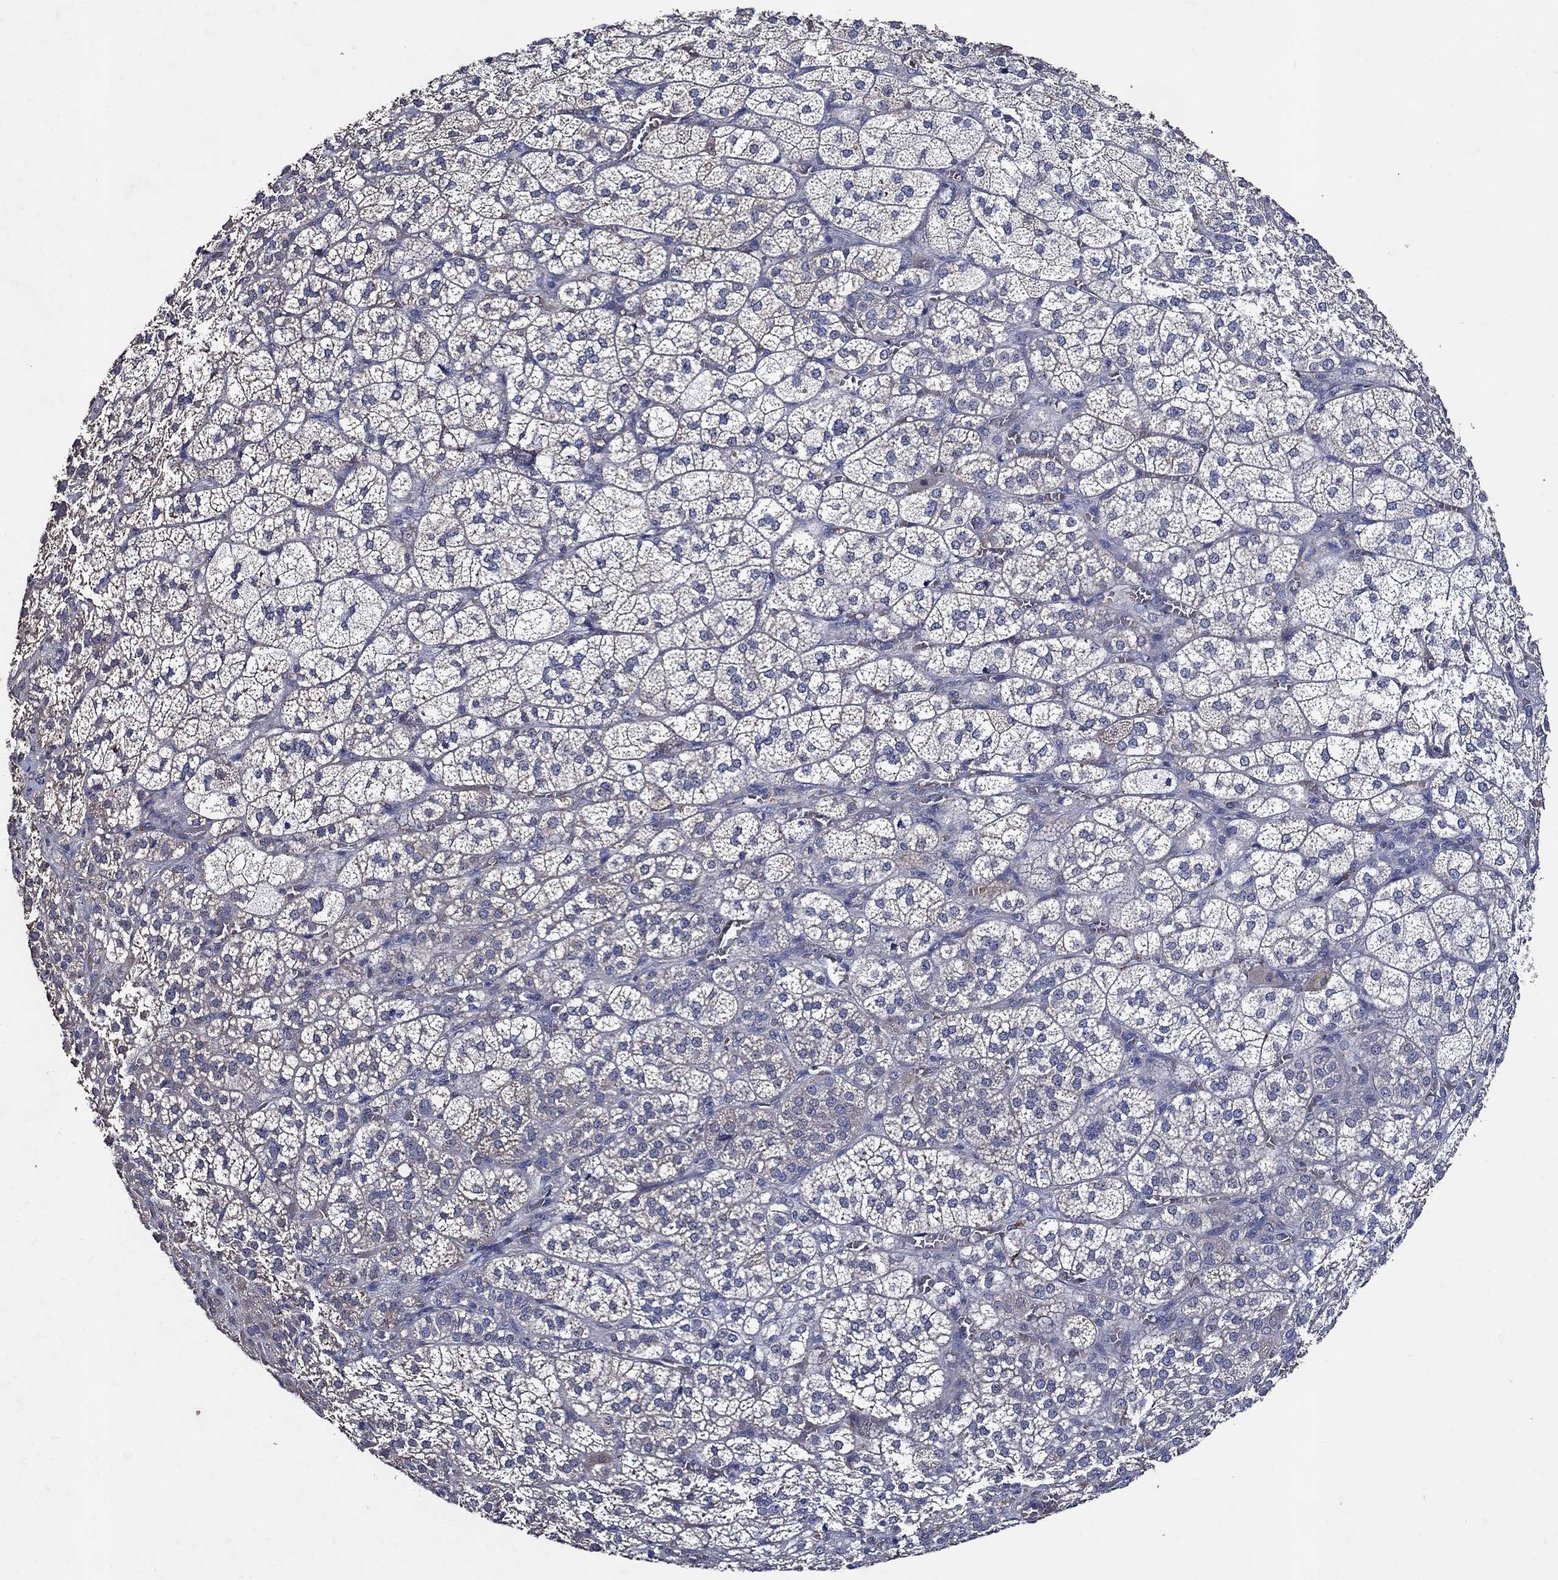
{"staining": {"intensity": "strong", "quantity": "<25%", "location": "cytoplasmic/membranous"}, "tissue": "adrenal gland", "cell_type": "Glandular cells", "image_type": "normal", "snomed": [{"axis": "morphology", "description": "Normal tissue, NOS"}, {"axis": "topography", "description": "Adrenal gland"}], "caption": "Approximately <25% of glandular cells in benign adrenal gland demonstrate strong cytoplasmic/membranous protein positivity as visualized by brown immunohistochemical staining.", "gene": "HAP1", "patient": {"sex": "female", "age": 60}}